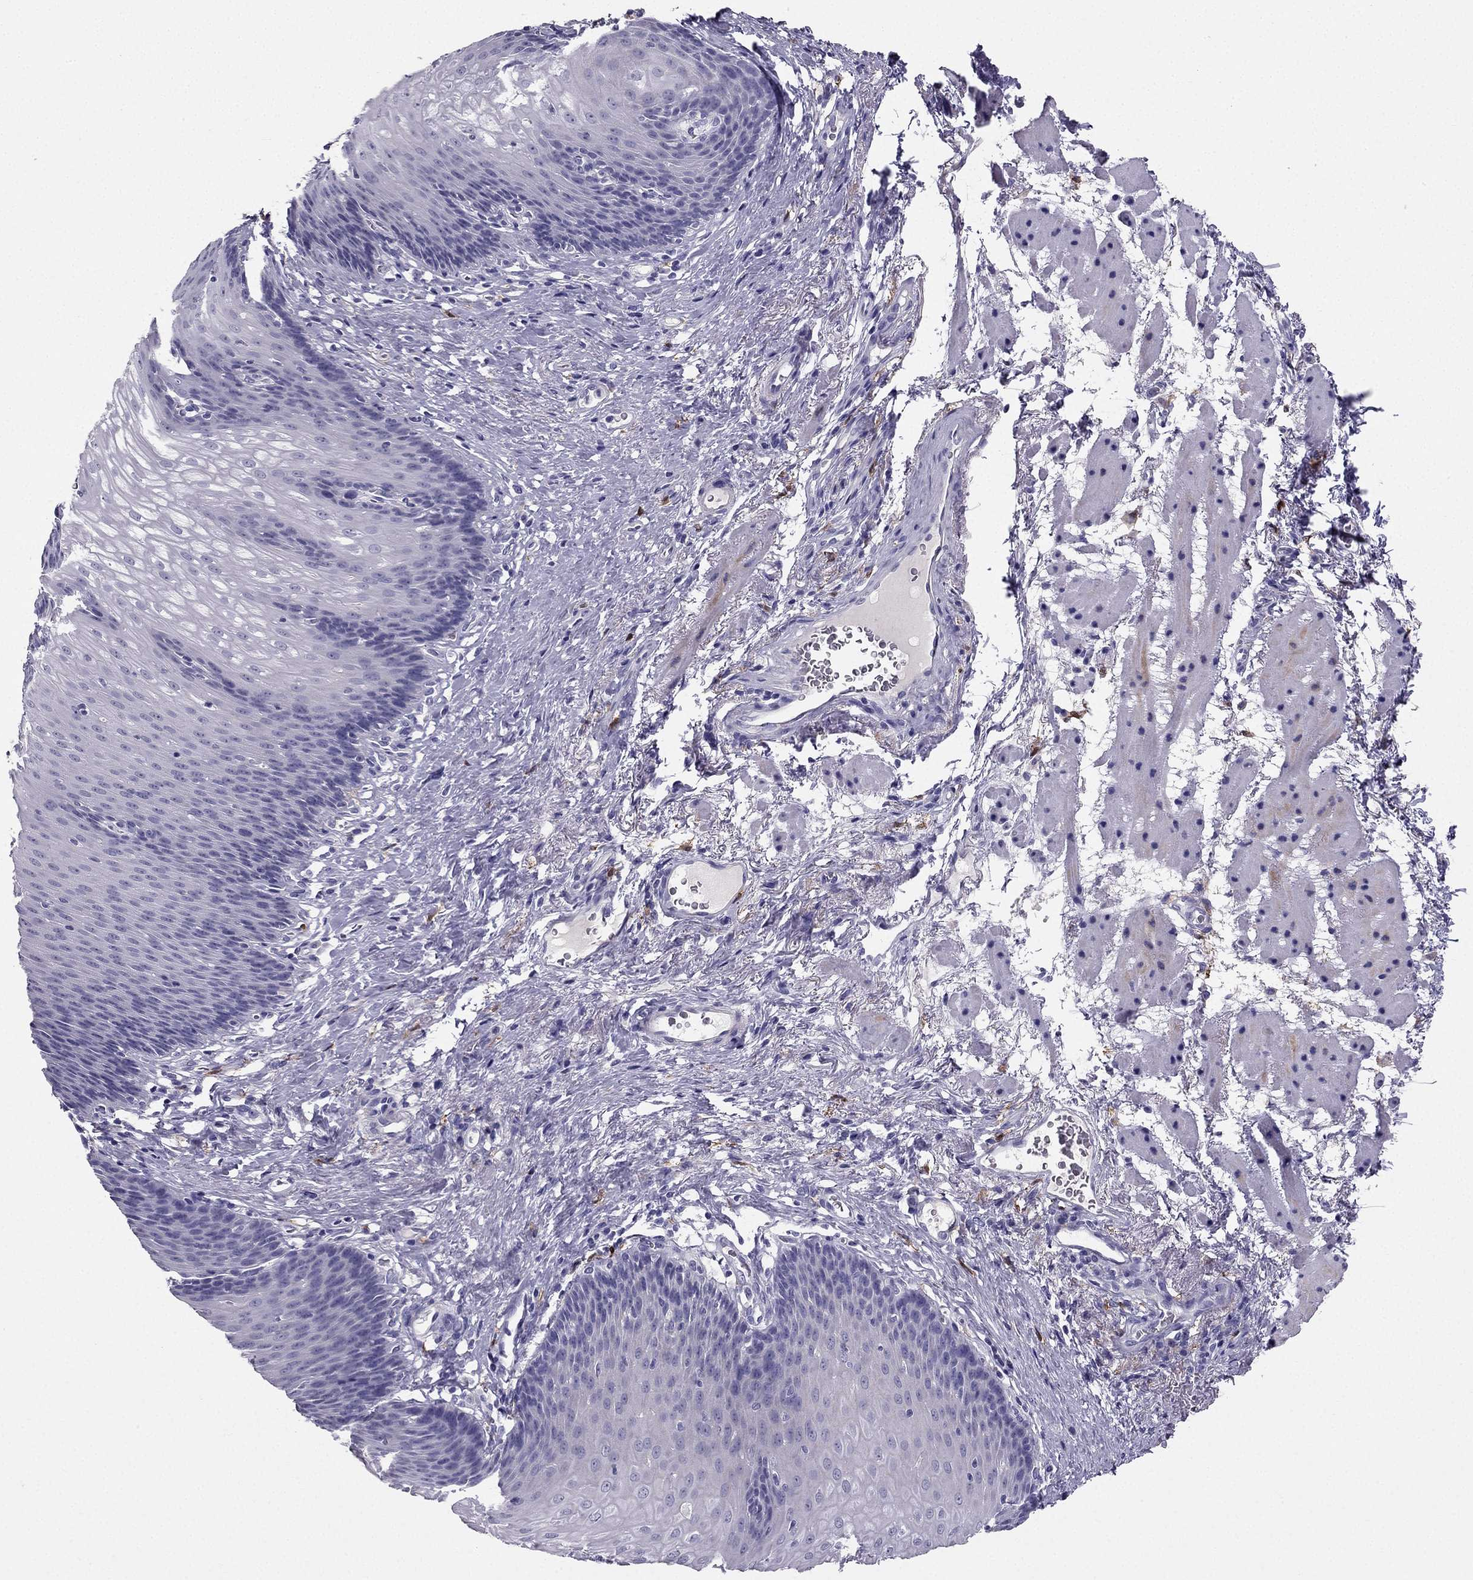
{"staining": {"intensity": "negative", "quantity": "none", "location": "none"}, "tissue": "esophagus", "cell_type": "Squamous epithelial cells", "image_type": "normal", "snomed": [{"axis": "morphology", "description": "Normal tissue, NOS"}, {"axis": "topography", "description": "Esophagus"}], "caption": "Immunohistochemistry (IHC) of benign esophagus shows no positivity in squamous epithelial cells. (DAB immunohistochemistry, high magnification).", "gene": "LMTK3", "patient": {"sex": "male", "age": 76}}